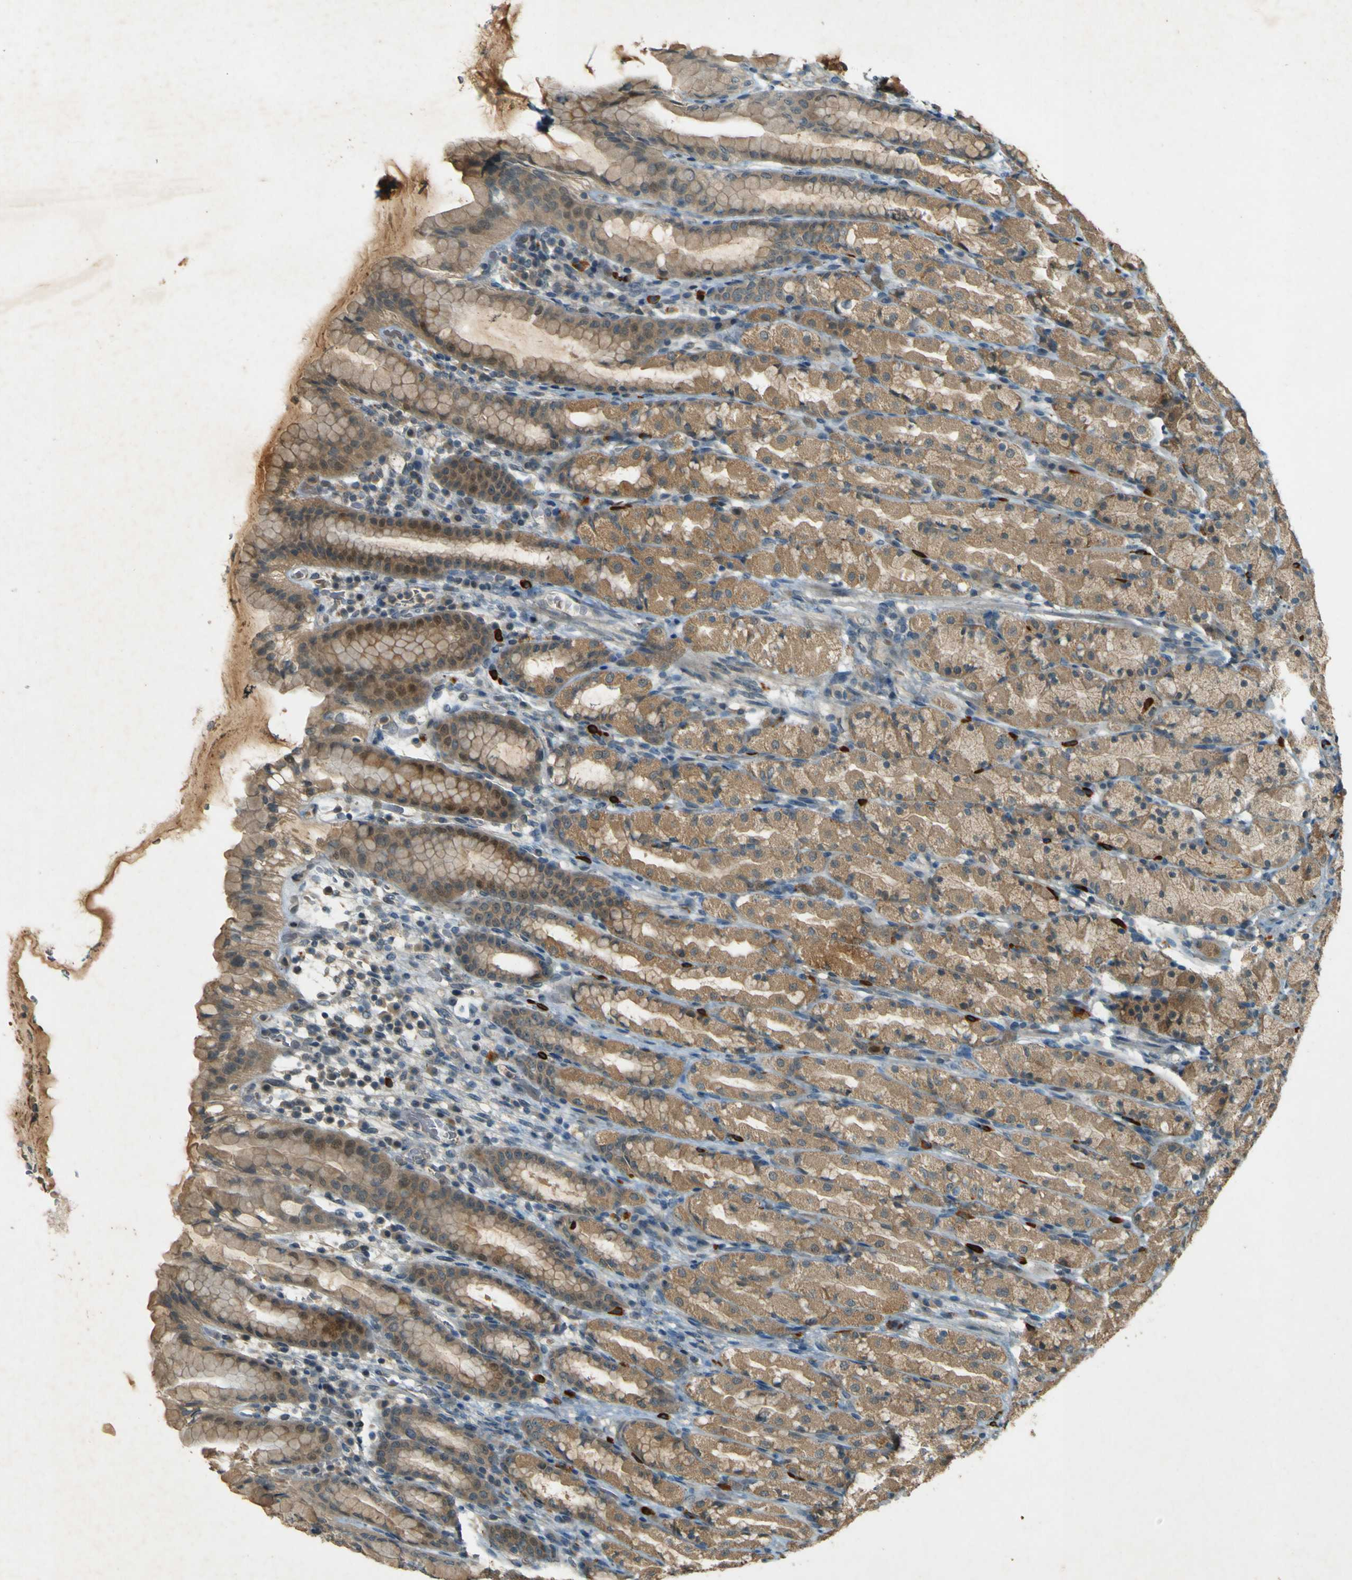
{"staining": {"intensity": "moderate", "quantity": ">75%", "location": "cytoplasmic/membranous,nuclear"}, "tissue": "stomach", "cell_type": "Glandular cells", "image_type": "normal", "snomed": [{"axis": "morphology", "description": "Normal tissue, NOS"}, {"axis": "topography", "description": "Stomach, upper"}], "caption": "The image exhibits immunohistochemical staining of benign stomach. There is moderate cytoplasmic/membranous,nuclear expression is appreciated in approximately >75% of glandular cells. The staining was performed using DAB, with brown indicating positive protein expression. Nuclei are stained blue with hematoxylin.", "gene": "MPDZ", "patient": {"sex": "male", "age": 68}}